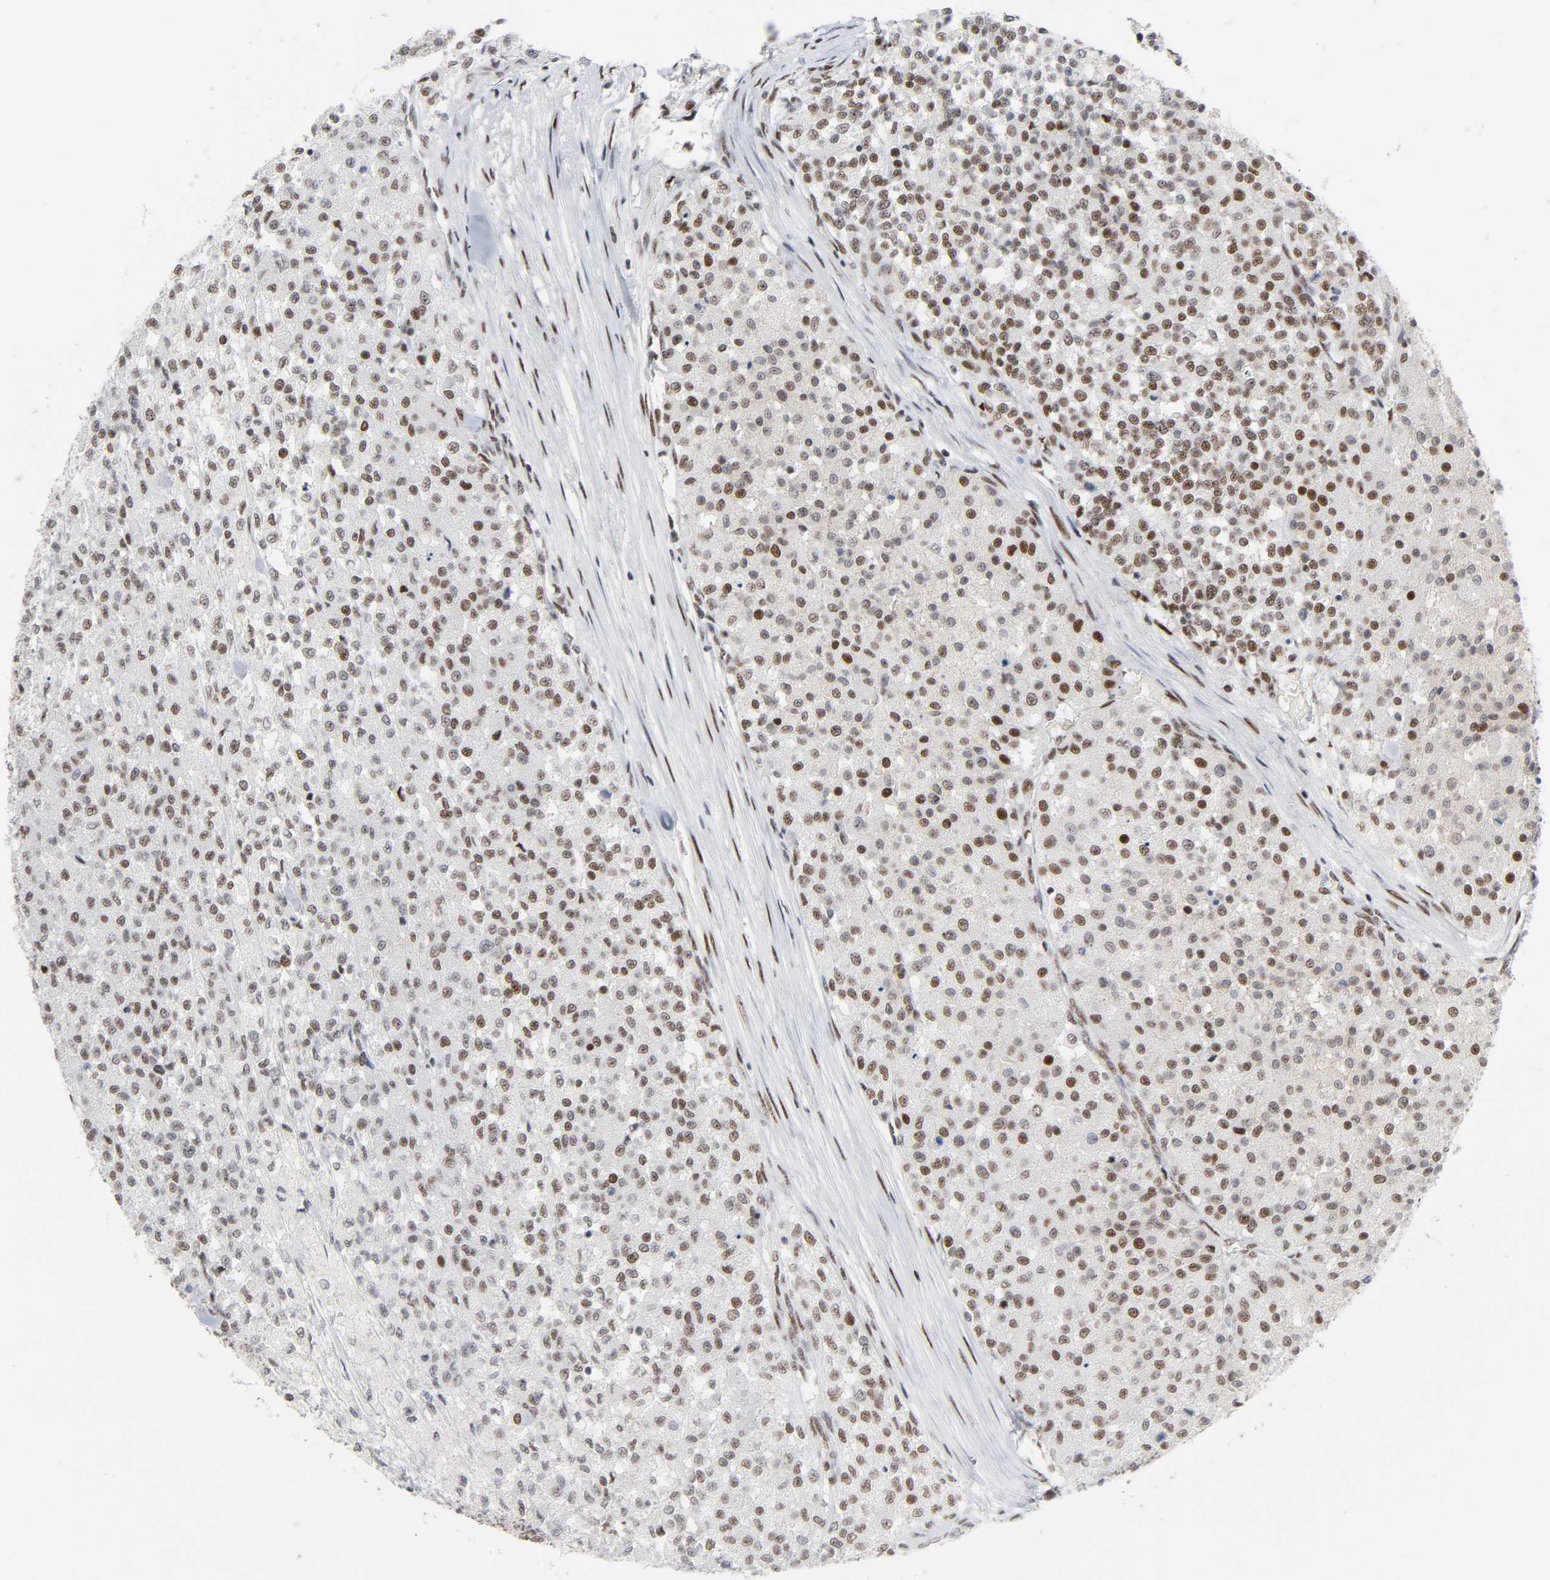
{"staining": {"intensity": "moderate", "quantity": ">75%", "location": "nuclear"}, "tissue": "testis cancer", "cell_type": "Tumor cells", "image_type": "cancer", "snomed": [{"axis": "morphology", "description": "Seminoma, NOS"}, {"axis": "topography", "description": "Testis"}], "caption": "High-power microscopy captured an immunohistochemistry (IHC) photomicrograph of testis cancer (seminoma), revealing moderate nuclear positivity in about >75% of tumor cells.", "gene": "HSF1", "patient": {"sex": "male", "age": 59}}